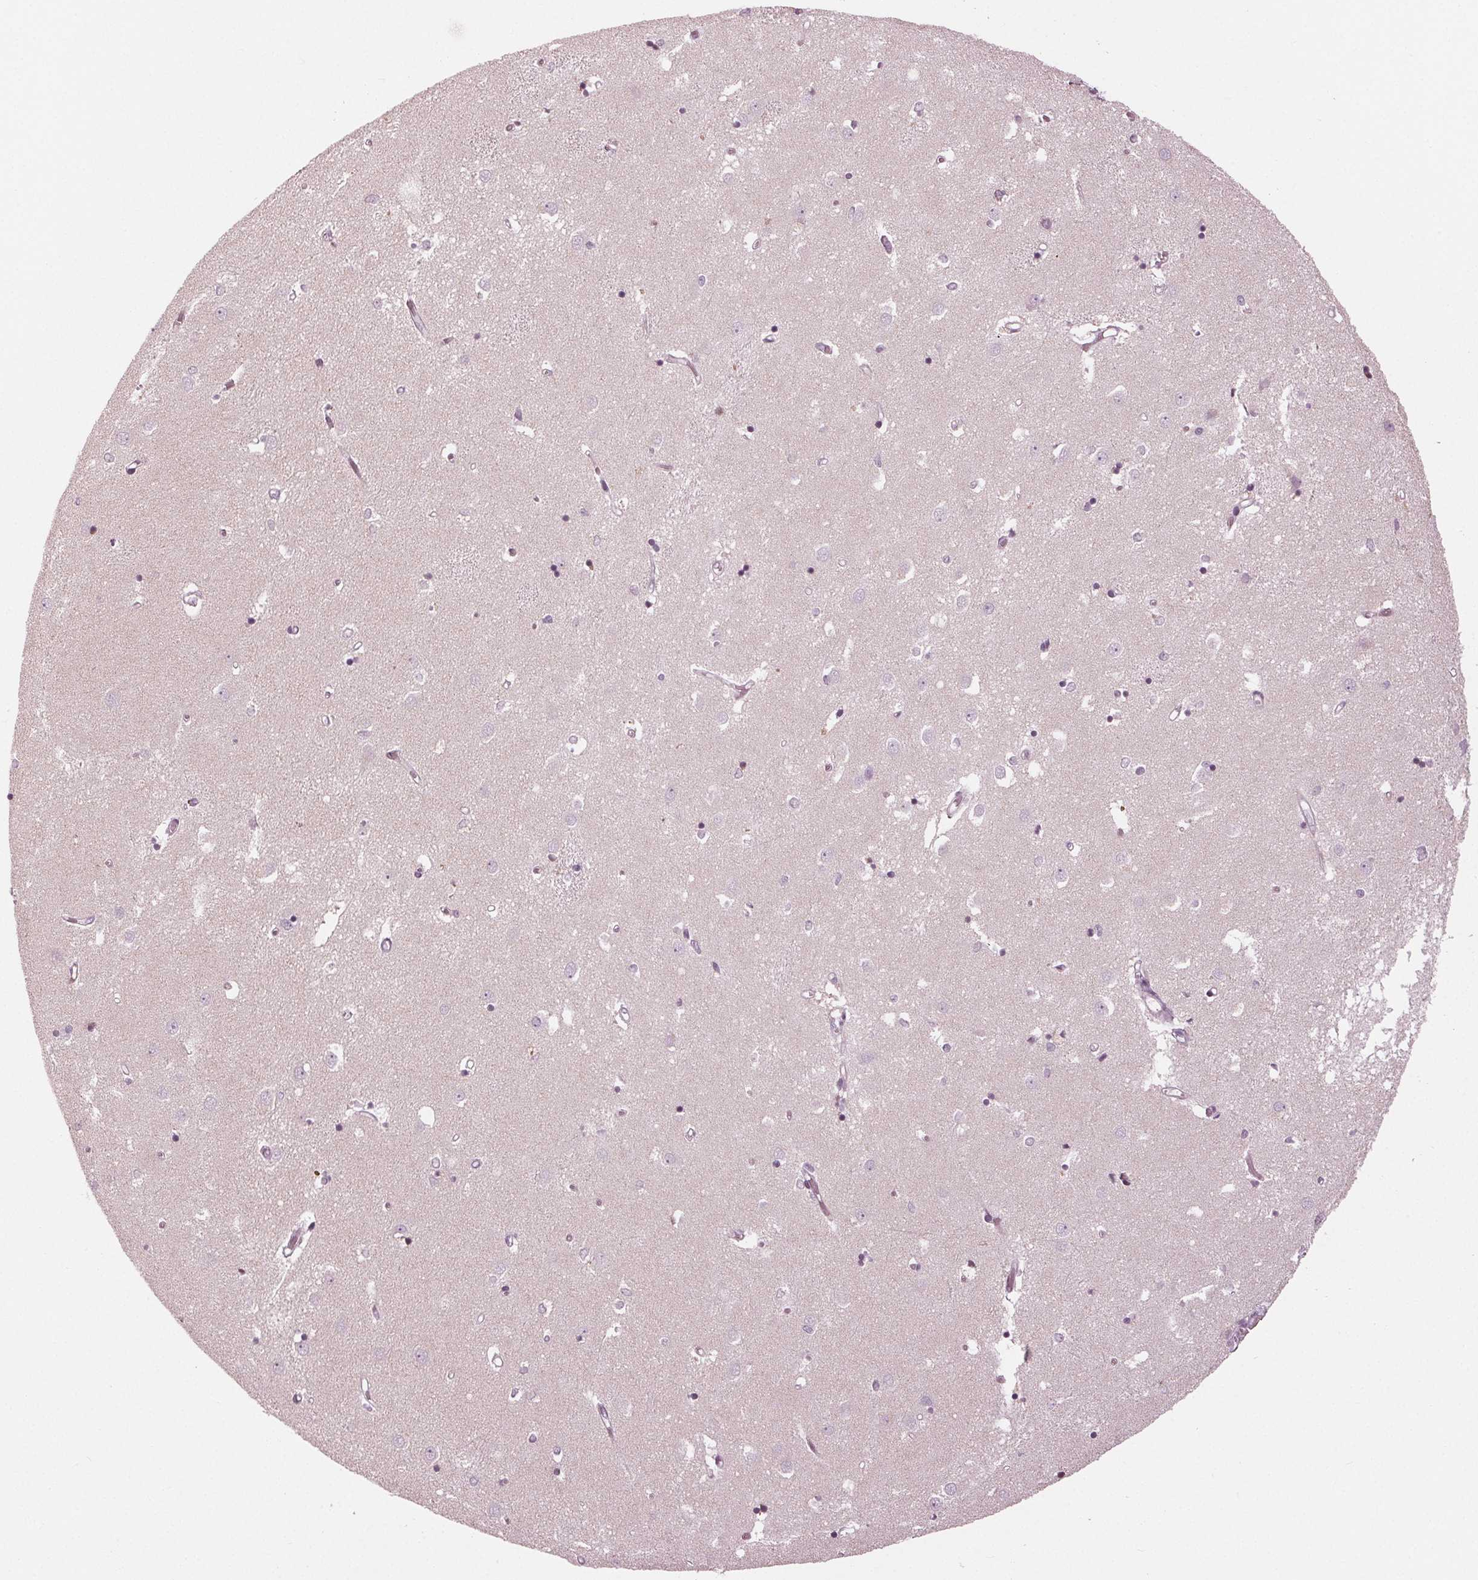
{"staining": {"intensity": "negative", "quantity": "none", "location": "none"}, "tissue": "caudate", "cell_type": "Glial cells", "image_type": "normal", "snomed": [{"axis": "morphology", "description": "Normal tissue, NOS"}, {"axis": "topography", "description": "Lateral ventricle wall"}], "caption": "DAB (3,3'-diaminobenzidine) immunohistochemical staining of normal human caudate shows no significant expression in glial cells. The staining was performed using DAB (3,3'-diaminobenzidine) to visualize the protein expression in brown, while the nuclei were stained in blue with hematoxylin (Magnification: 20x).", "gene": "CLN6", "patient": {"sex": "male", "age": 54}}